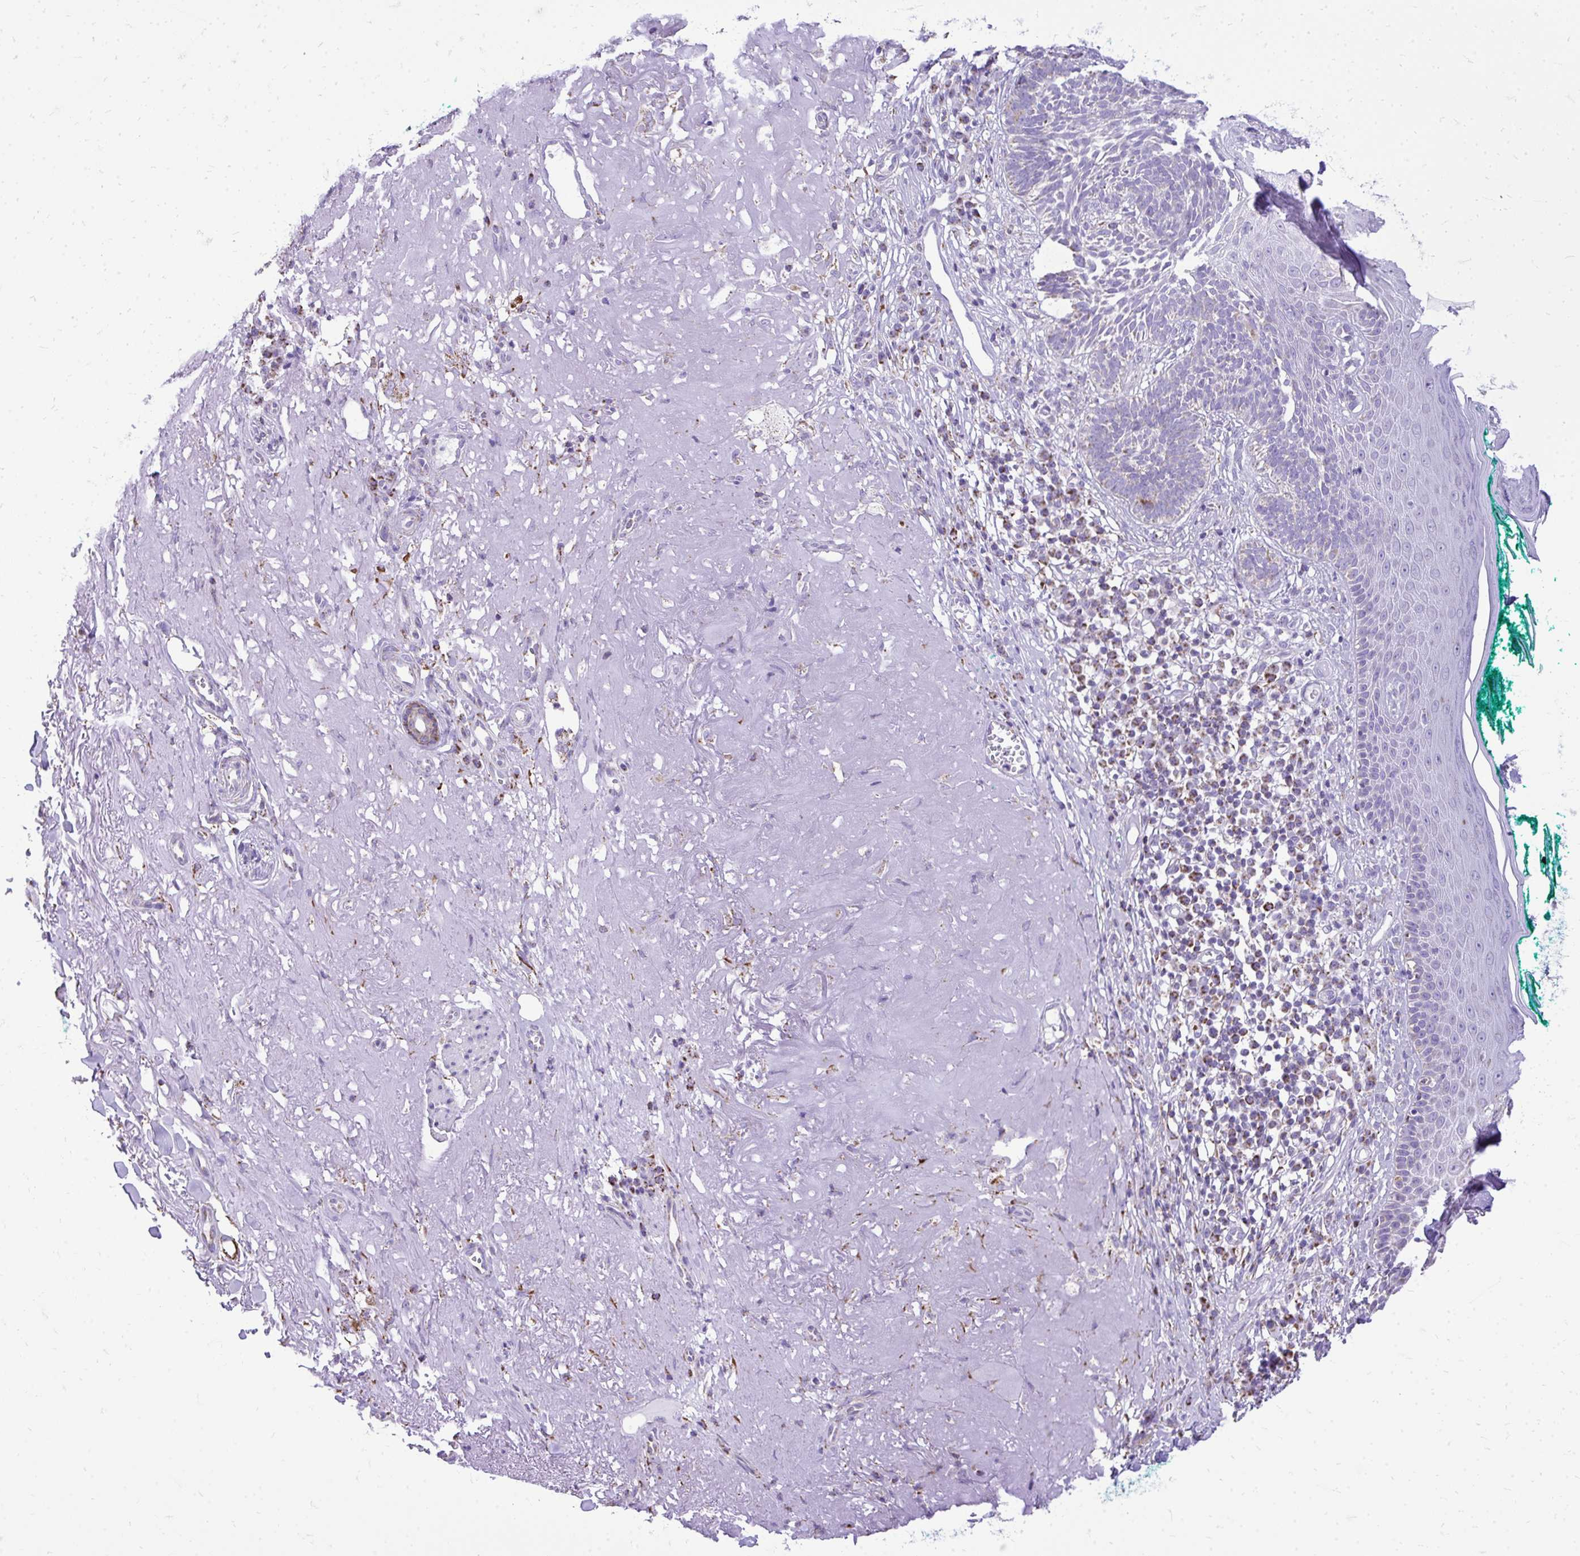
{"staining": {"intensity": "negative", "quantity": "none", "location": "none"}, "tissue": "skin cancer", "cell_type": "Tumor cells", "image_type": "cancer", "snomed": [{"axis": "morphology", "description": "Basal cell carcinoma"}, {"axis": "topography", "description": "Skin"}, {"axis": "topography", "description": "Skin of face"}], "caption": "Skin cancer (basal cell carcinoma) stained for a protein using immunohistochemistry exhibits no staining tumor cells.", "gene": "MPZL2", "patient": {"sex": "female", "age": 80}}